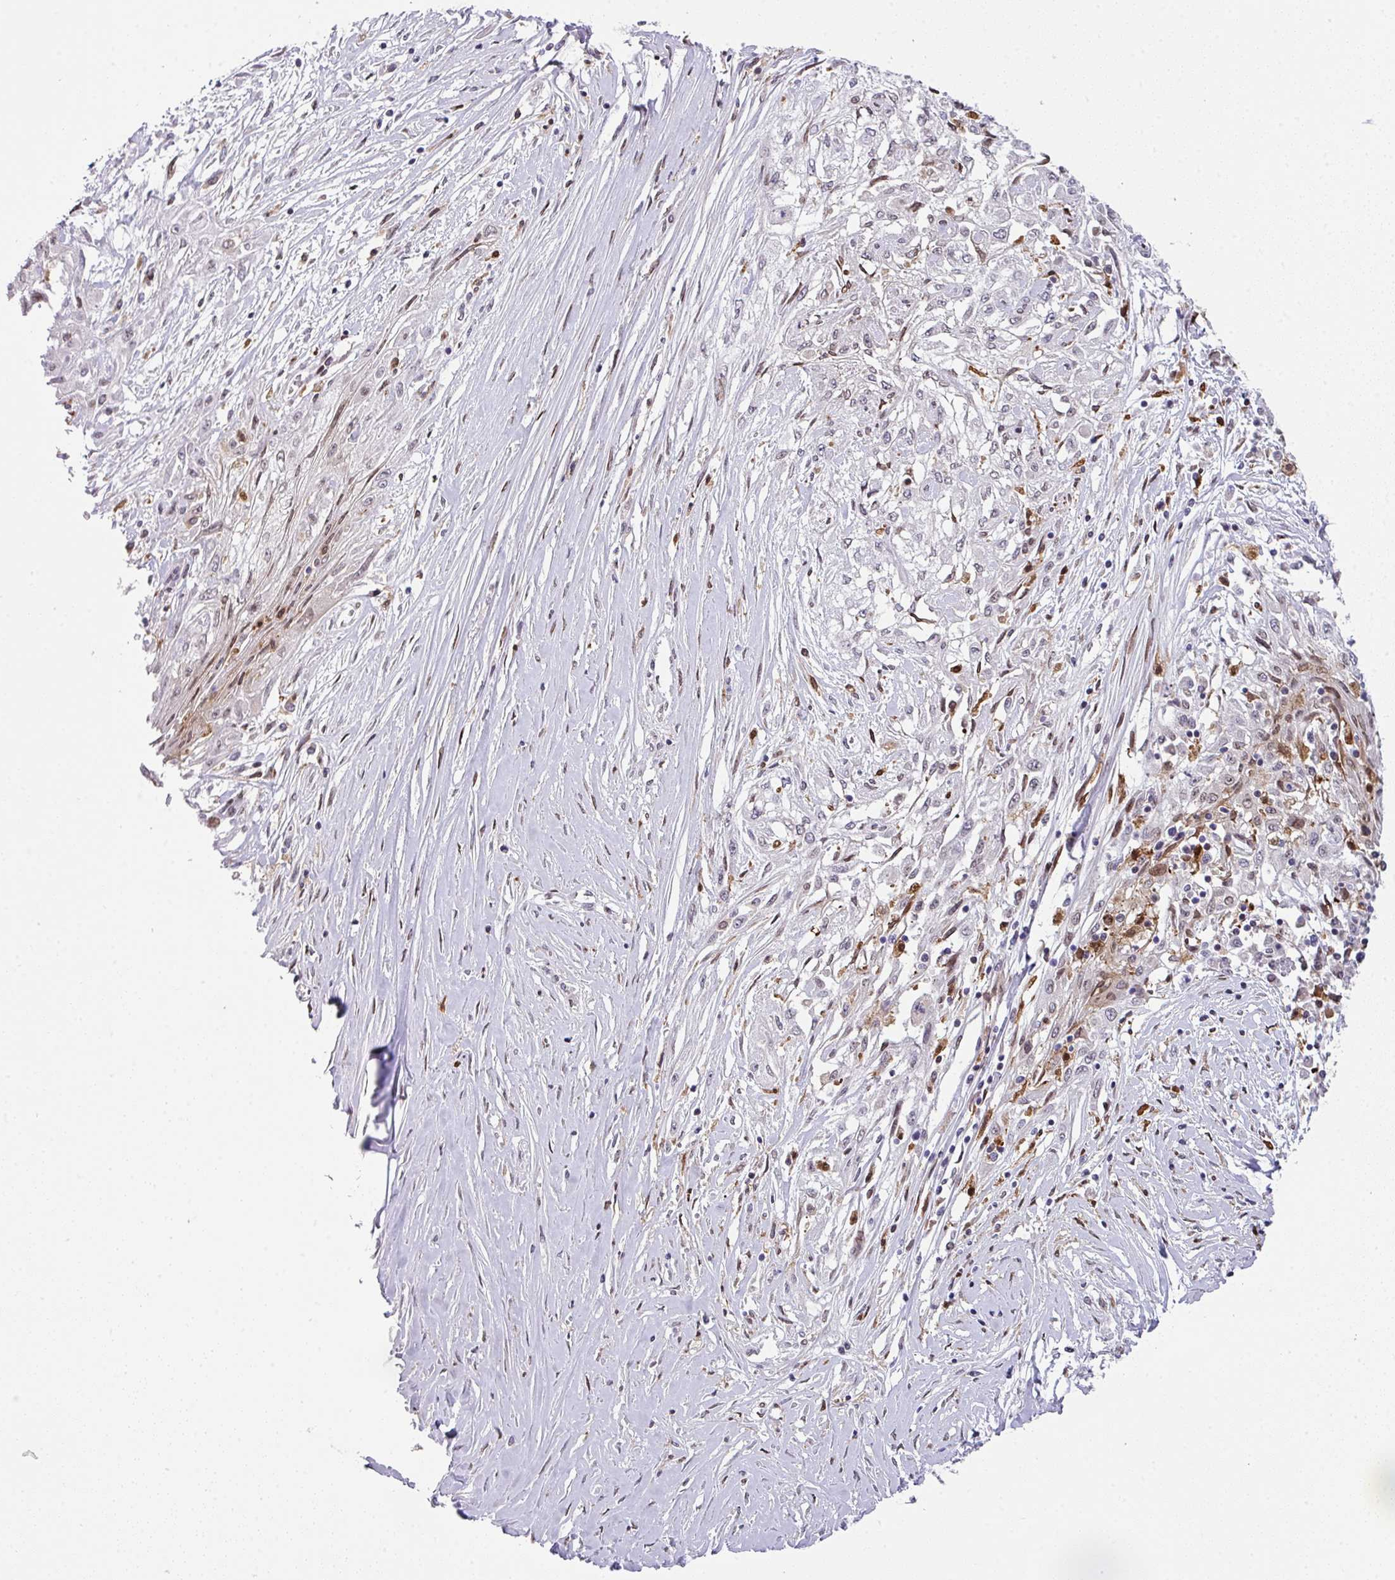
{"staining": {"intensity": "moderate", "quantity": "<25%", "location": "nuclear"}, "tissue": "skin cancer", "cell_type": "Tumor cells", "image_type": "cancer", "snomed": [{"axis": "morphology", "description": "Squamous cell carcinoma, NOS"}, {"axis": "morphology", "description": "Squamous cell carcinoma, metastatic, NOS"}, {"axis": "topography", "description": "Skin"}, {"axis": "topography", "description": "Lymph node"}], "caption": "Metastatic squamous cell carcinoma (skin) stained with immunohistochemistry (IHC) displays moderate nuclear positivity in about <25% of tumor cells. The staining is performed using DAB brown chromogen to label protein expression. The nuclei are counter-stained blue using hematoxylin.", "gene": "PLK1", "patient": {"sex": "male", "age": 75}}